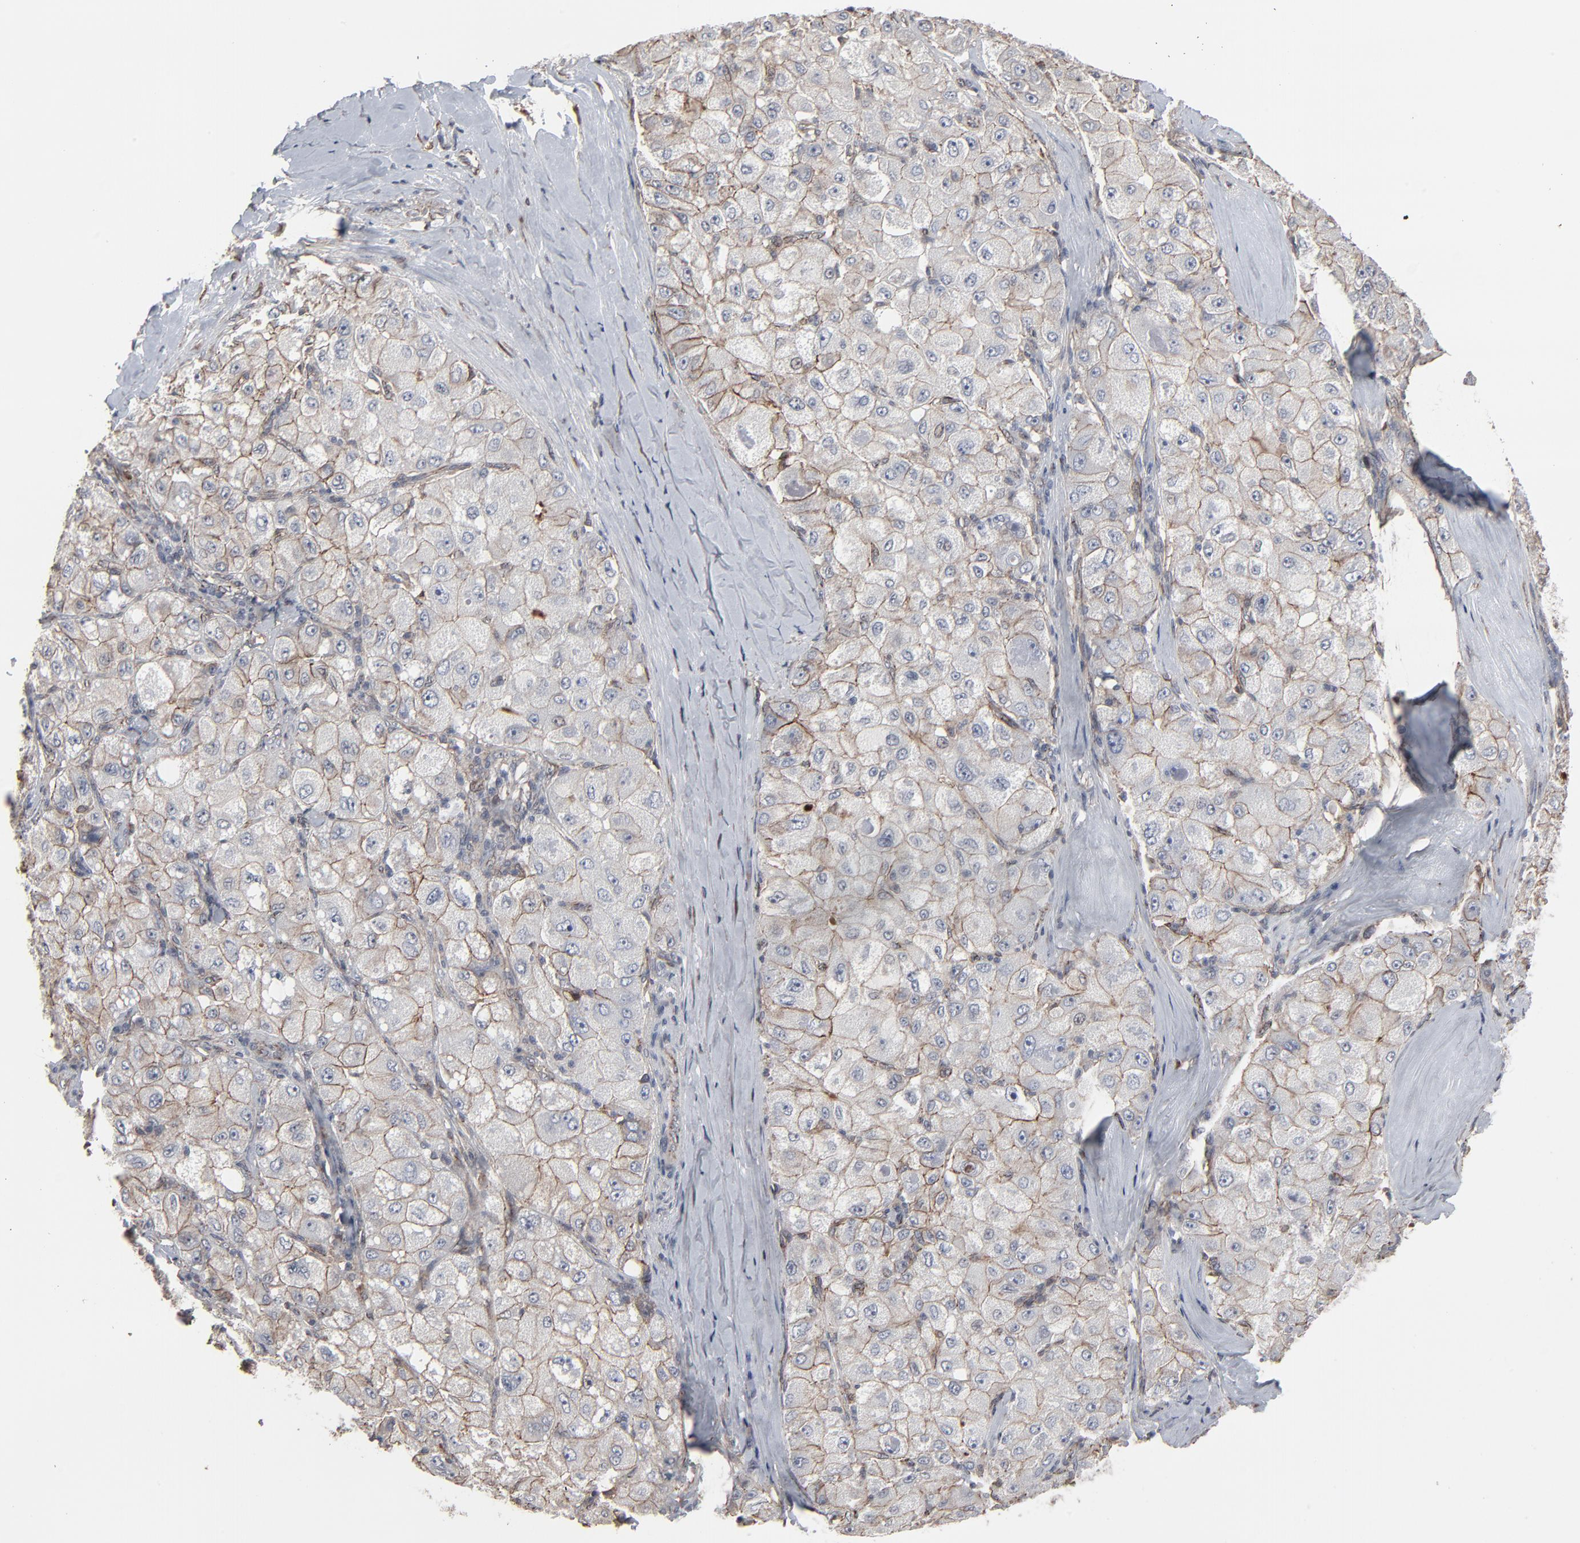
{"staining": {"intensity": "weak", "quantity": ">75%", "location": "cytoplasmic/membranous"}, "tissue": "liver cancer", "cell_type": "Tumor cells", "image_type": "cancer", "snomed": [{"axis": "morphology", "description": "Carcinoma, Hepatocellular, NOS"}, {"axis": "topography", "description": "Liver"}], "caption": "Human hepatocellular carcinoma (liver) stained with a protein marker exhibits weak staining in tumor cells.", "gene": "CTNND1", "patient": {"sex": "male", "age": 80}}